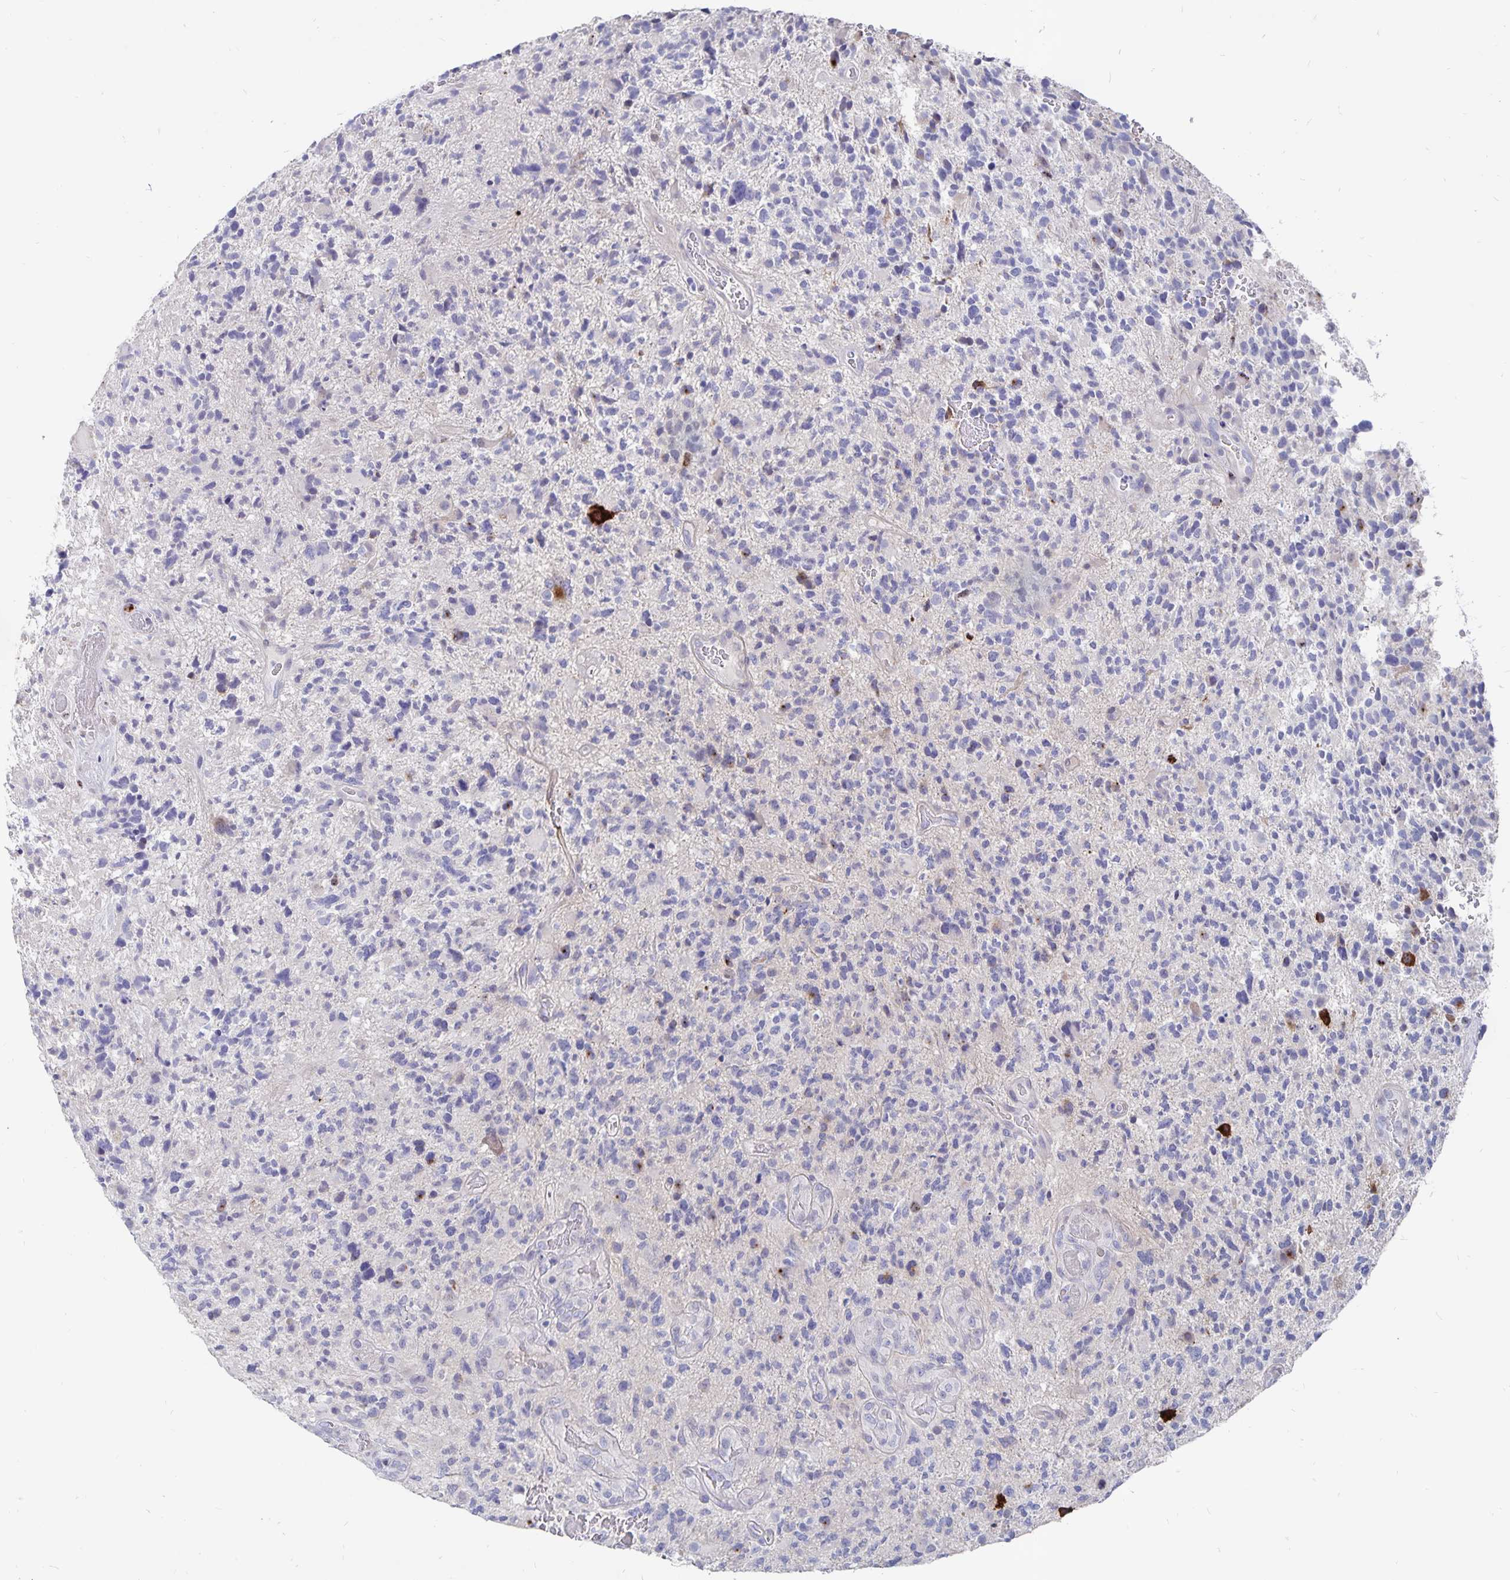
{"staining": {"intensity": "negative", "quantity": "none", "location": "none"}, "tissue": "glioma", "cell_type": "Tumor cells", "image_type": "cancer", "snomed": [{"axis": "morphology", "description": "Glioma, malignant, High grade"}, {"axis": "topography", "description": "Brain"}], "caption": "Protein analysis of malignant high-grade glioma demonstrates no significant positivity in tumor cells.", "gene": "SMOC1", "patient": {"sex": "female", "age": 71}}